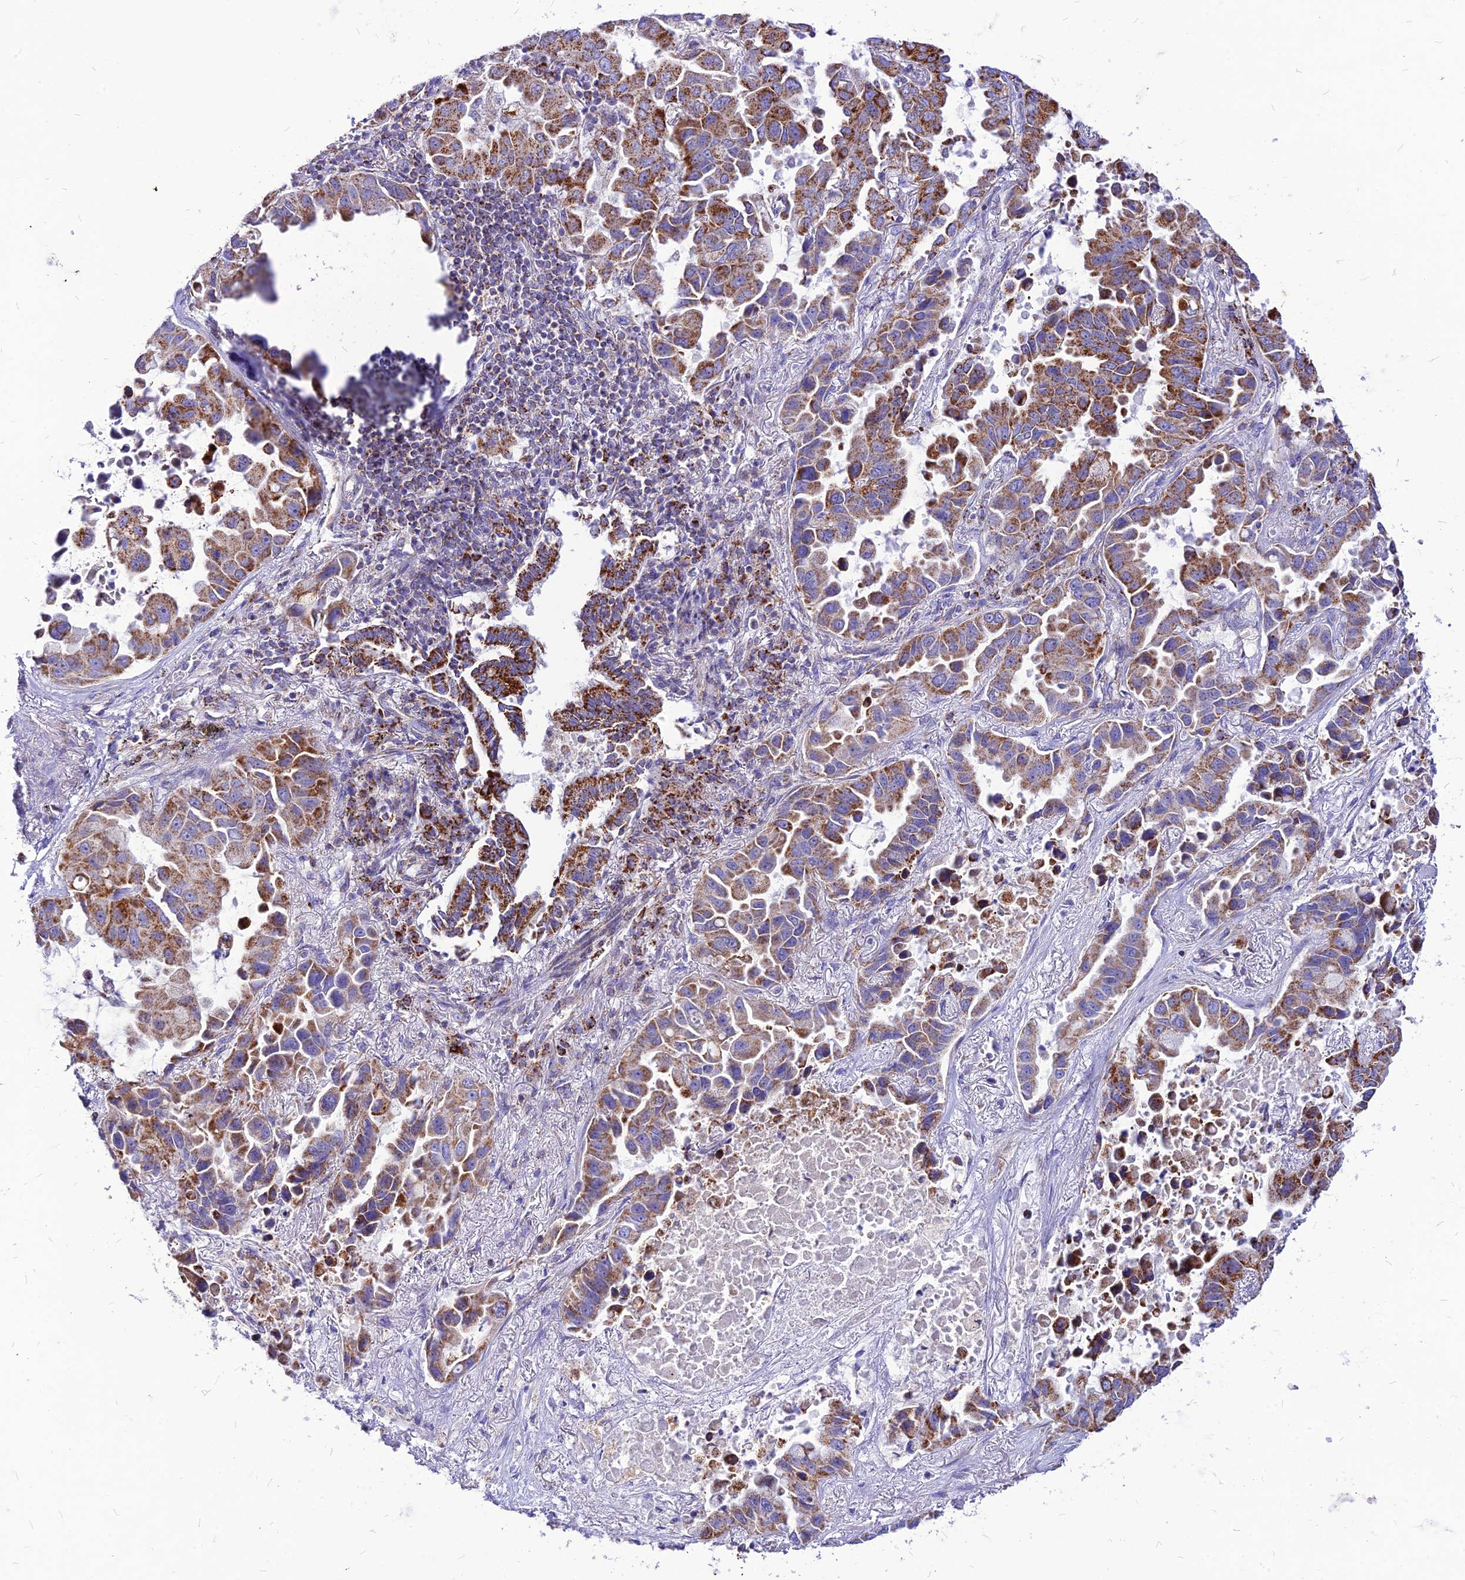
{"staining": {"intensity": "moderate", "quantity": ">75%", "location": "cytoplasmic/membranous"}, "tissue": "lung cancer", "cell_type": "Tumor cells", "image_type": "cancer", "snomed": [{"axis": "morphology", "description": "Adenocarcinoma, NOS"}, {"axis": "topography", "description": "Lung"}], "caption": "Tumor cells reveal medium levels of moderate cytoplasmic/membranous positivity in about >75% of cells in human lung adenocarcinoma.", "gene": "ECI1", "patient": {"sex": "male", "age": 64}}